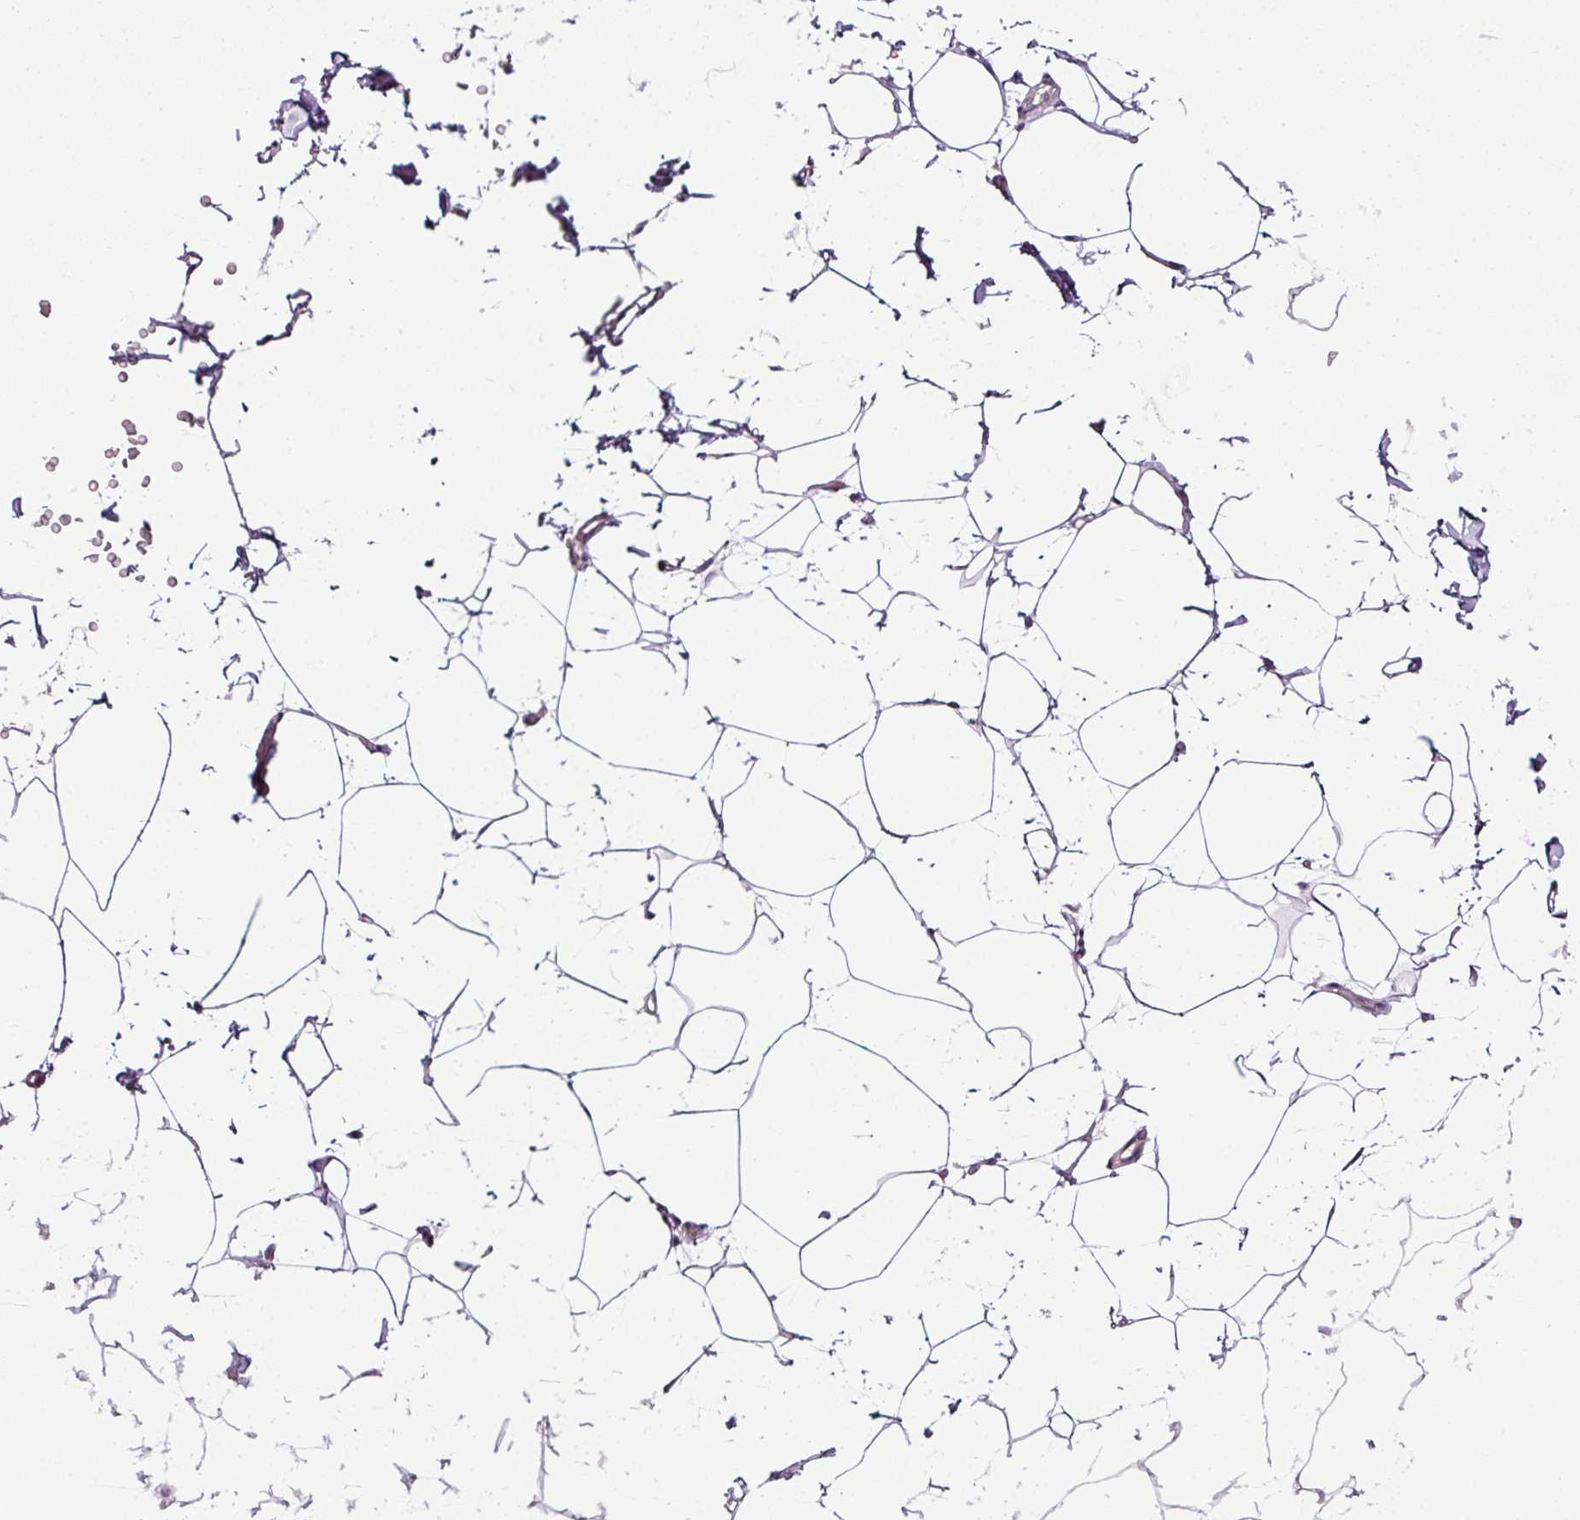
{"staining": {"intensity": "negative", "quantity": "none", "location": "none"}, "tissue": "adipose tissue", "cell_type": "Adipocytes", "image_type": "normal", "snomed": [{"axis": "morphology", "description": "Normal tissue, NOS"}, {"axis": "topography", "description": "Vascular tissue"}, {"axis": "topography", "description": "Peripheral nerve tissue"}], "caption": "High magnification brightfield microscopy of normal adipose tissue stained with DAB (brown) and counterstained with hematoxylin (blue): adipocytes show no significant staining. (Brightfield microscopy of DAB (3,3'-diaminobenzidine) immunohistochemistry (IHC) at high magnification).", "gene": "TEX30", "patient": {"sex": "male", "age": 41}}